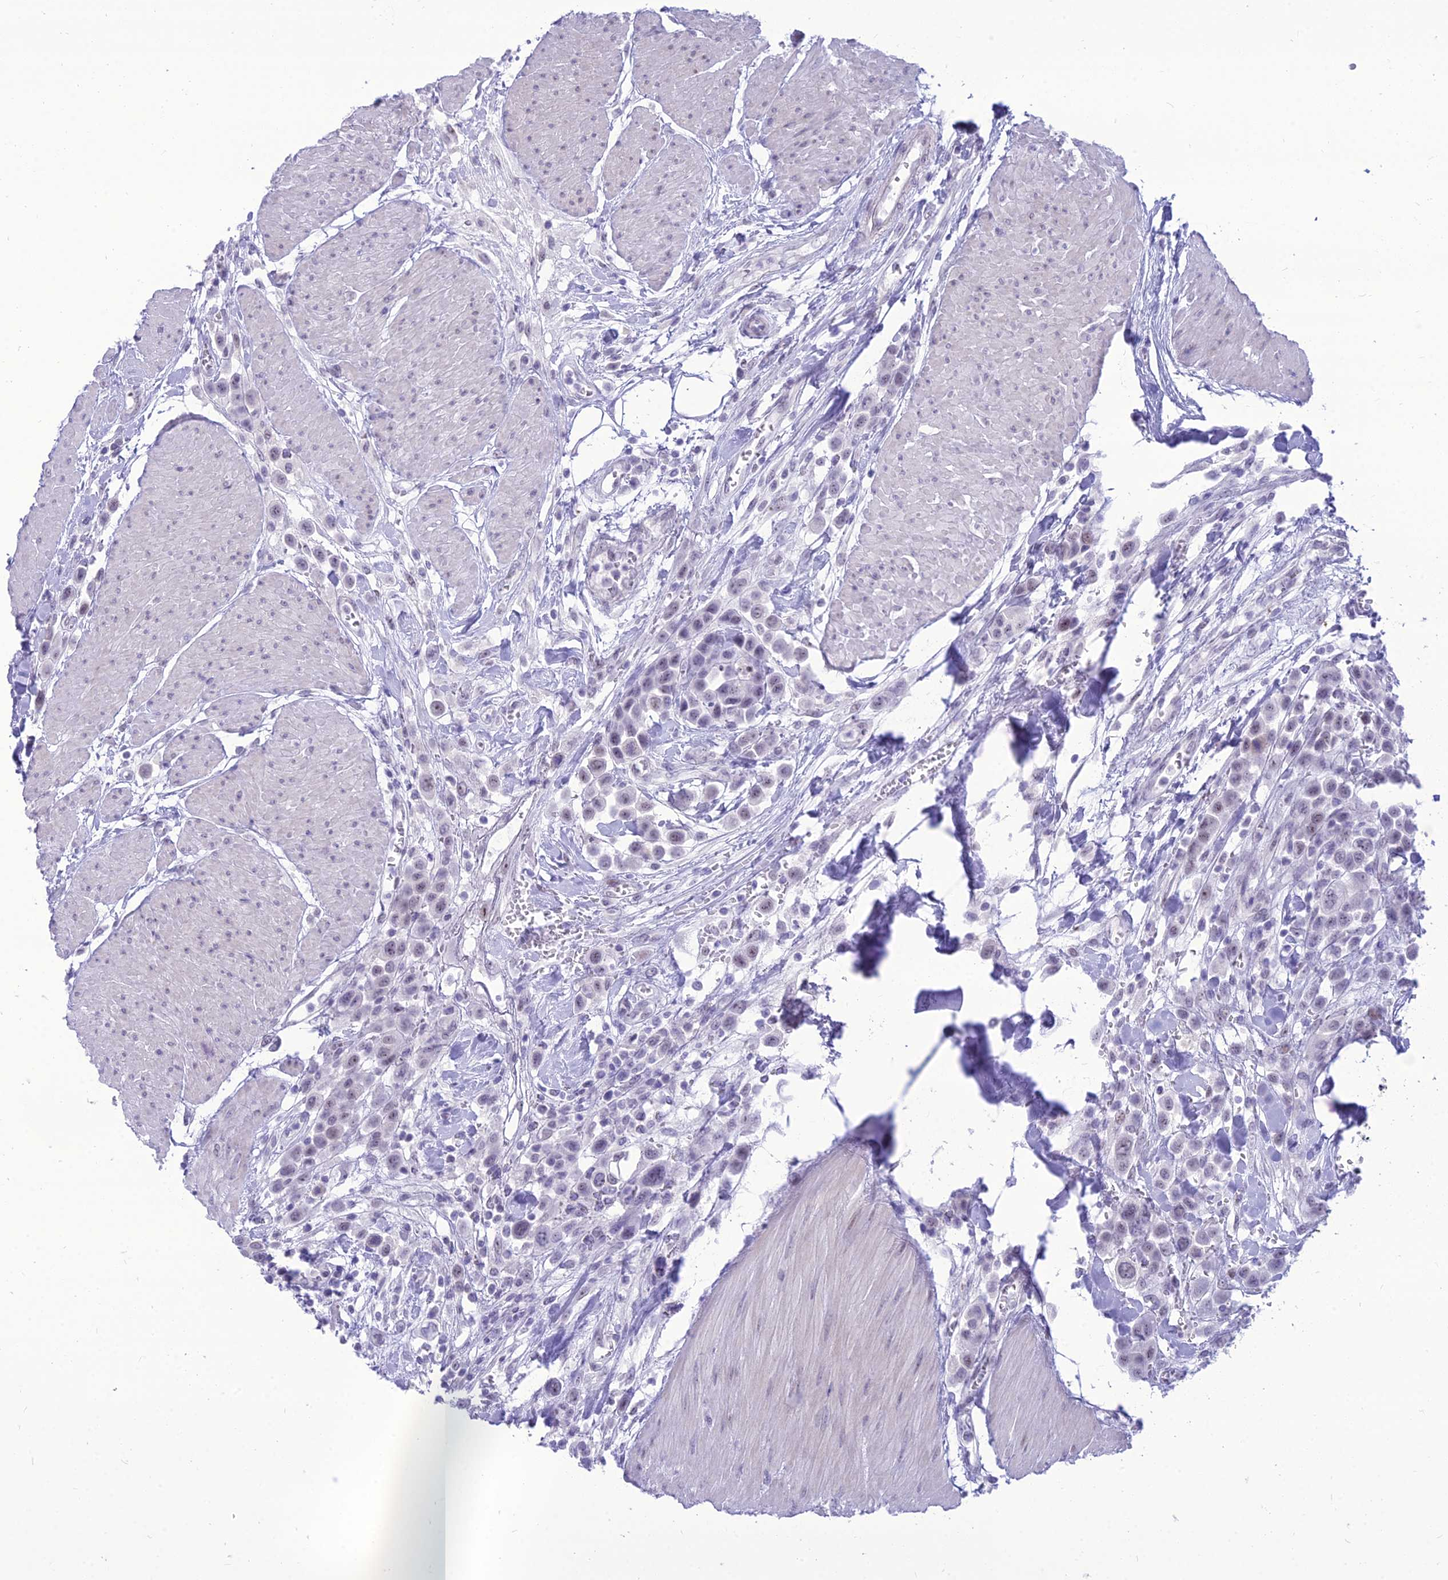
{"staining": {"intensity": "weak", "quantity": "25%-75%", "location": "nuclear"}, "tissue": "urothelial cancer", "cell_type": "Tumor cells", "image_type": "cancer", "snomed": [{"axis": "morphology", "description": "Urothelial carcinoma, High grade"}, {"axis": "topography", "description": "Urinary bladder"}], "caption": "Human urothelial cancer stained for a protein (brown) exhibits weak nuclear positive positivity in approximately 25%-75% of tumor cells.", "gene": "DHX40", "patient": {"sex": "male", "age": 50}}